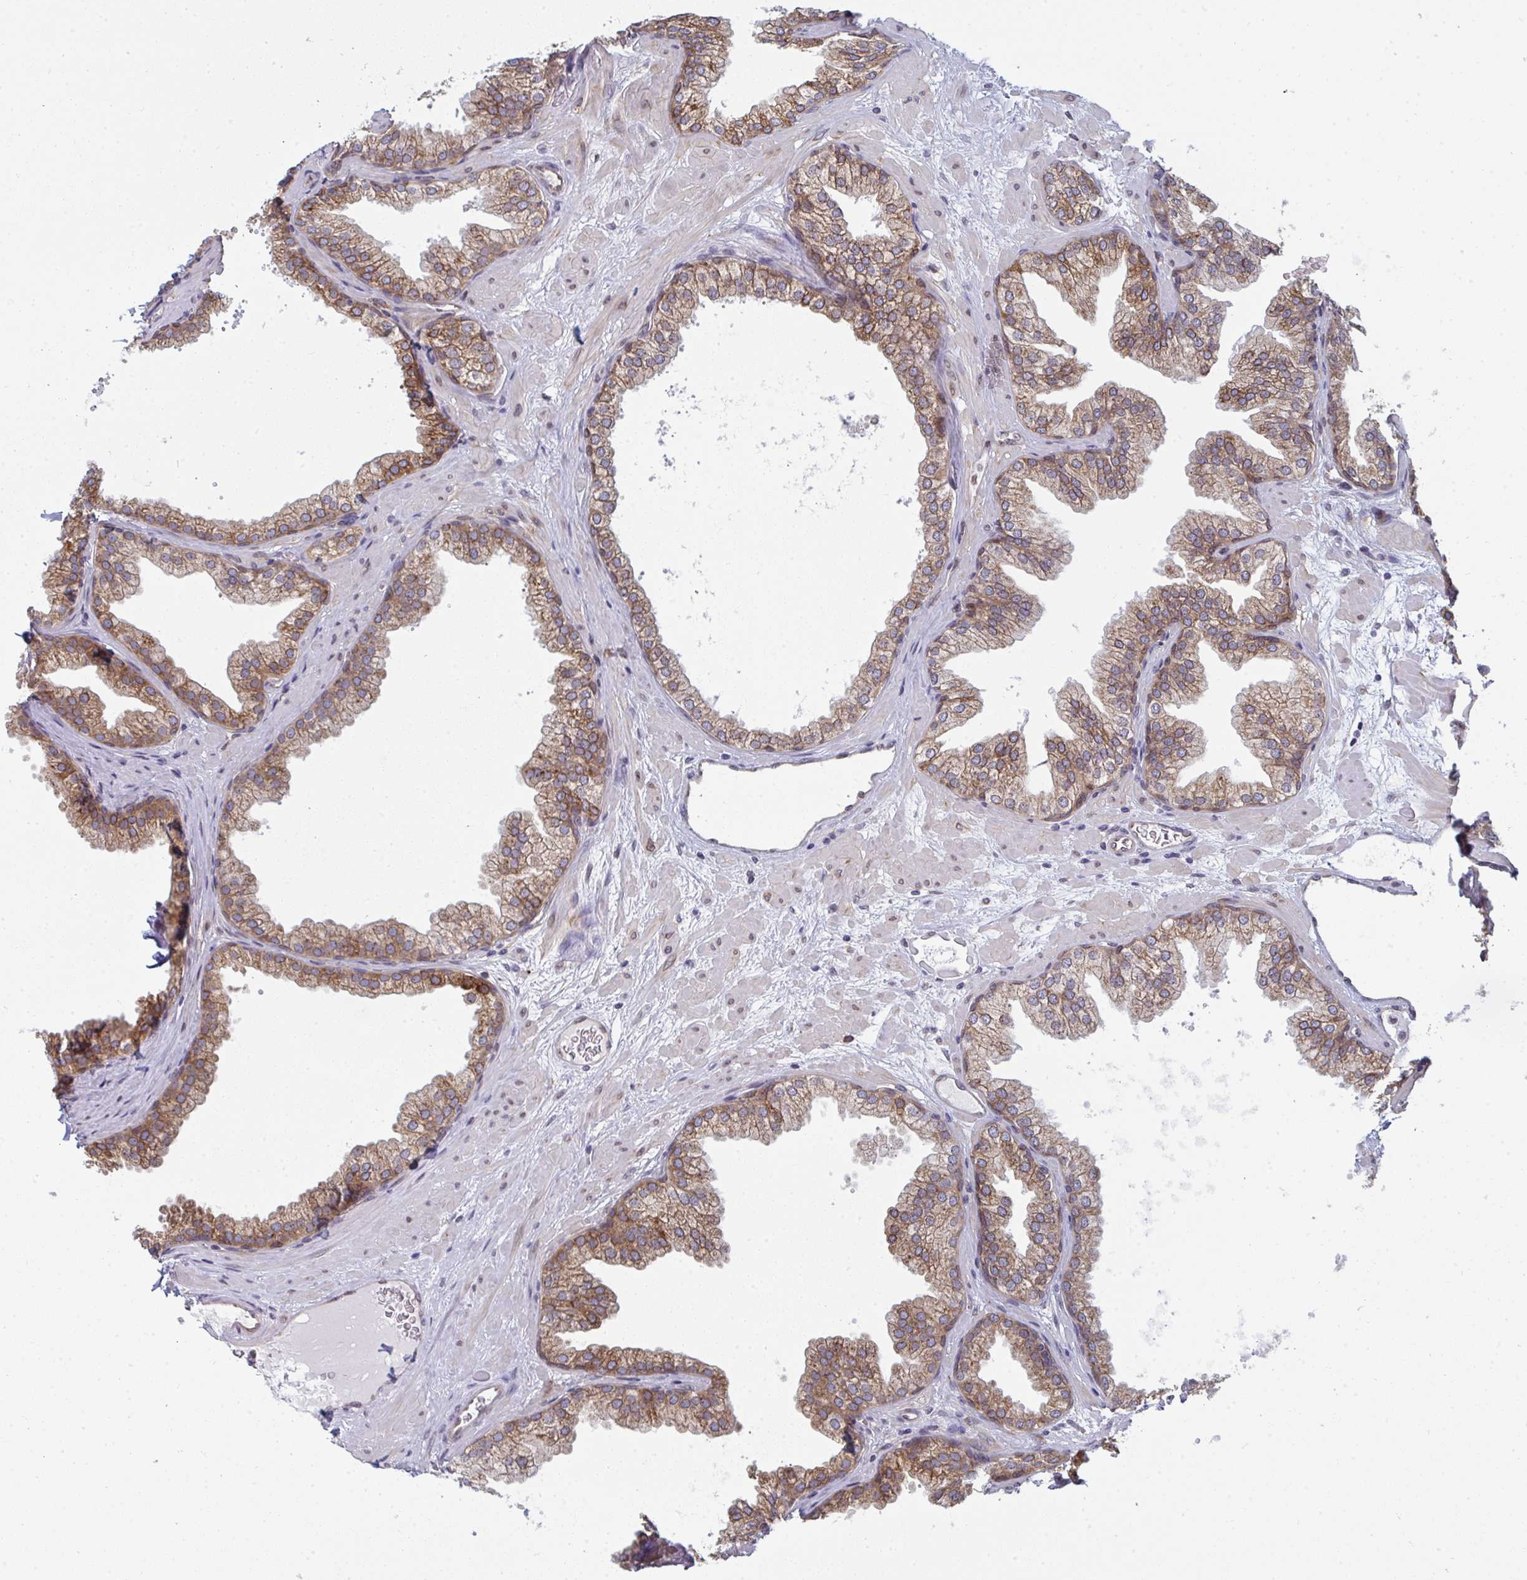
{"staining": {"intensity": "moderate", "quantity": ">75%", "location": "cytoplasmic/membranous"}, "tissue": "prostate", "cell_type": "Glandular cells", "image_type": "normal", "snomed": [{"axis": "morphology", "description": "Normal tissue, NOS"}, {"axis": "topography", "description": "Prostate"}], "caption": "Protein expression analysis of normal prostate demonstrates moderate cytoplasmic/membranous staining in approximately >75% of glandular cells.", "gene": "LYSMD4", "patient": {"sex": "male", "age": 37}}